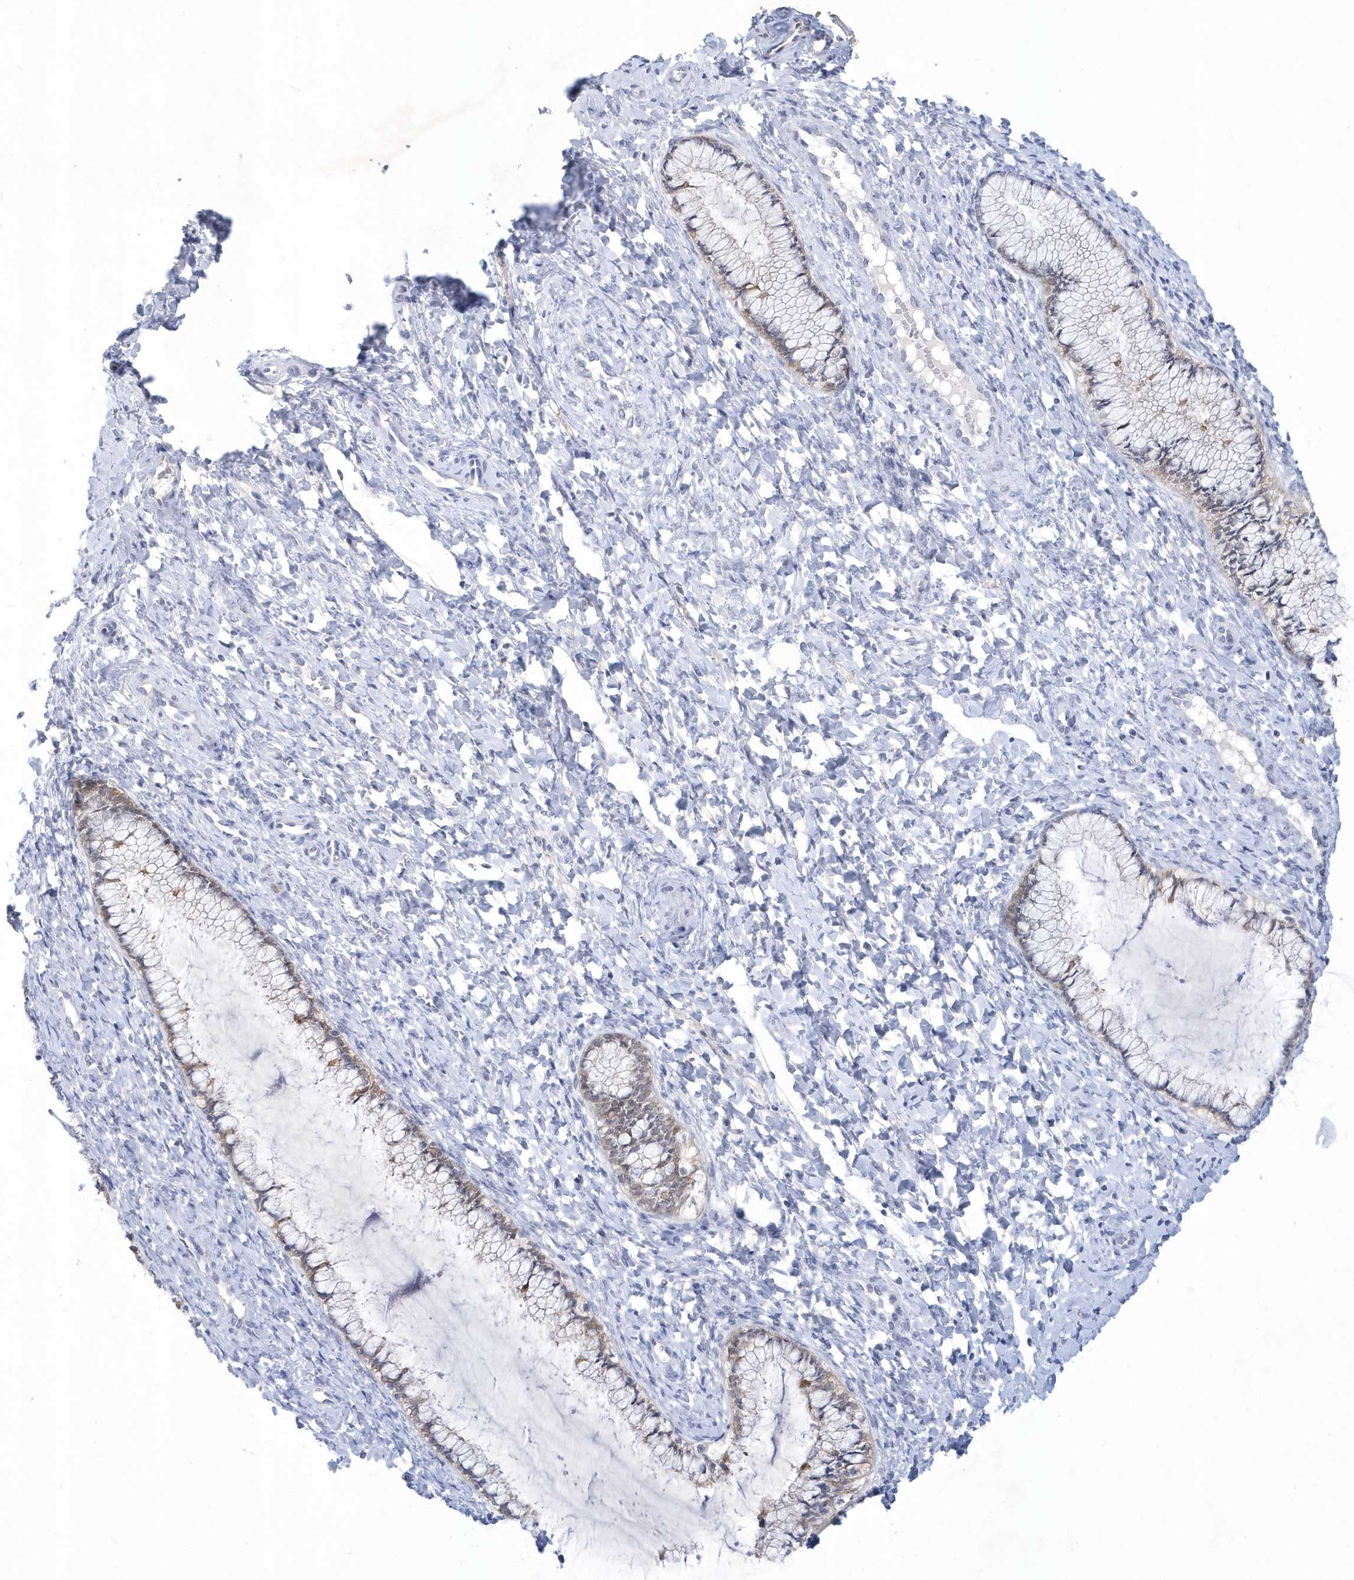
{"staining": {"intensity": "weak", "quantity": "25%-75%", "location": "cytoplasmic/membranous"}, "tissue": "cervix", "cell_type": "Glandular cells", "image_type": "normal", "snomed": [{"axis": "morphology", "description": "Normal tissue, NOS"}, {"axis": "morphology", "description": "Adenocarcinoma, NOS"}, {"axis": "topography", "description": "Cervix"}], "caption": "Protein expression analysis of normal cervix demonstrates weak cytoplasmic/membranous expression in about 25%-75% of glandular cells.", "gene": "SRGAP3", "patient": {"sex": "female", "age": 29}}